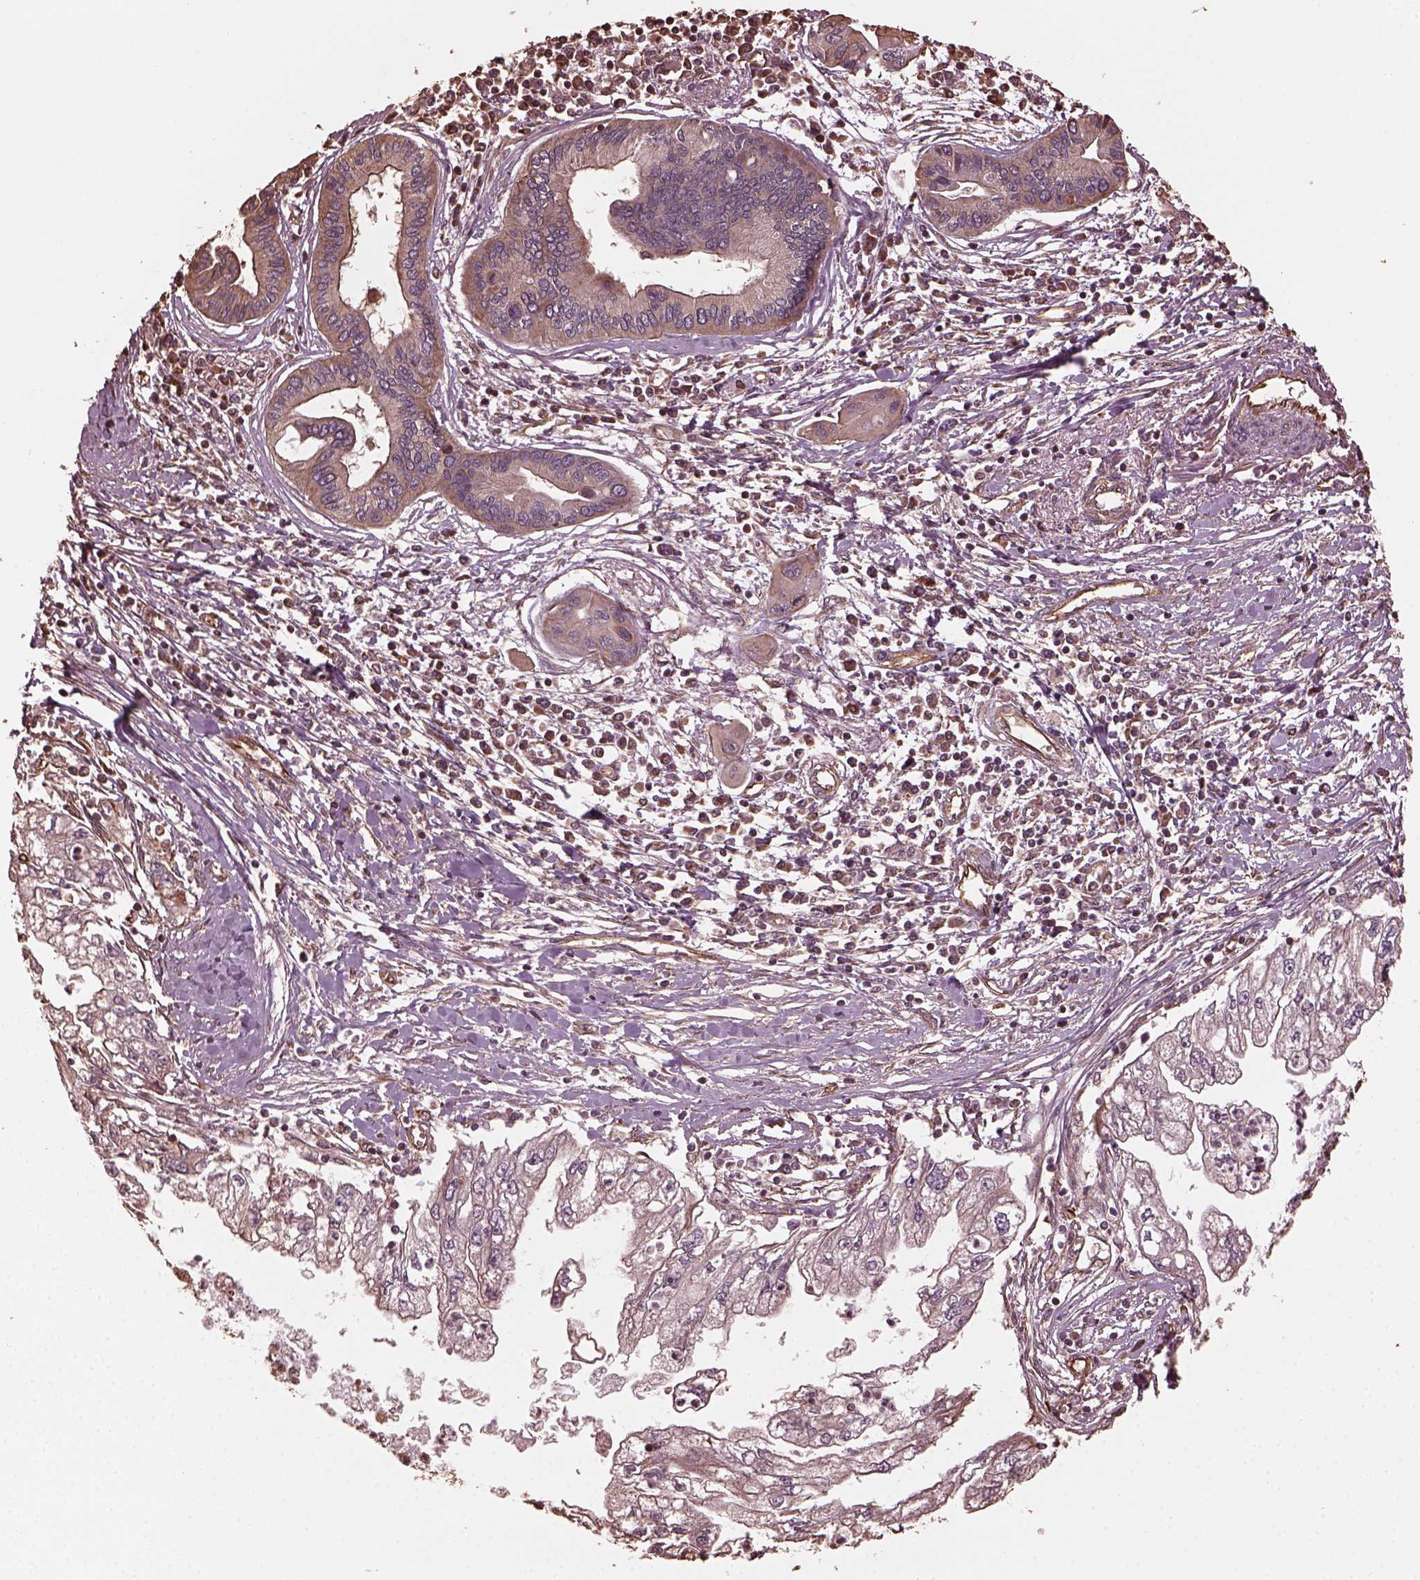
{"staining": {"intensity": "weak", "quantity": "25%-75%", "location": "cytoplasmic/membranous"}, "tissue": "pancreatic cancer", "cell_type": "Tumor cells", "image_type": "cancer", "snomed": [{"axis": "morphology", "description": "Adenocarcinoma, NOS"}, {"axis": "topography", "description": "Pancreas"}], "caption": "Protein positivity by immunohistochemistry (IHC) reveals weak cytoplasmic/membranous staining in about 25%-75% of tumor cells in pancreatic cancer (adenocarcinoma). (DAB (3,3'-diaminobenzidine) IHC with brightfield microscopy, high magnification).", "gene": "GTPBP1", "patient": {"sex": "male", "age": 70}}